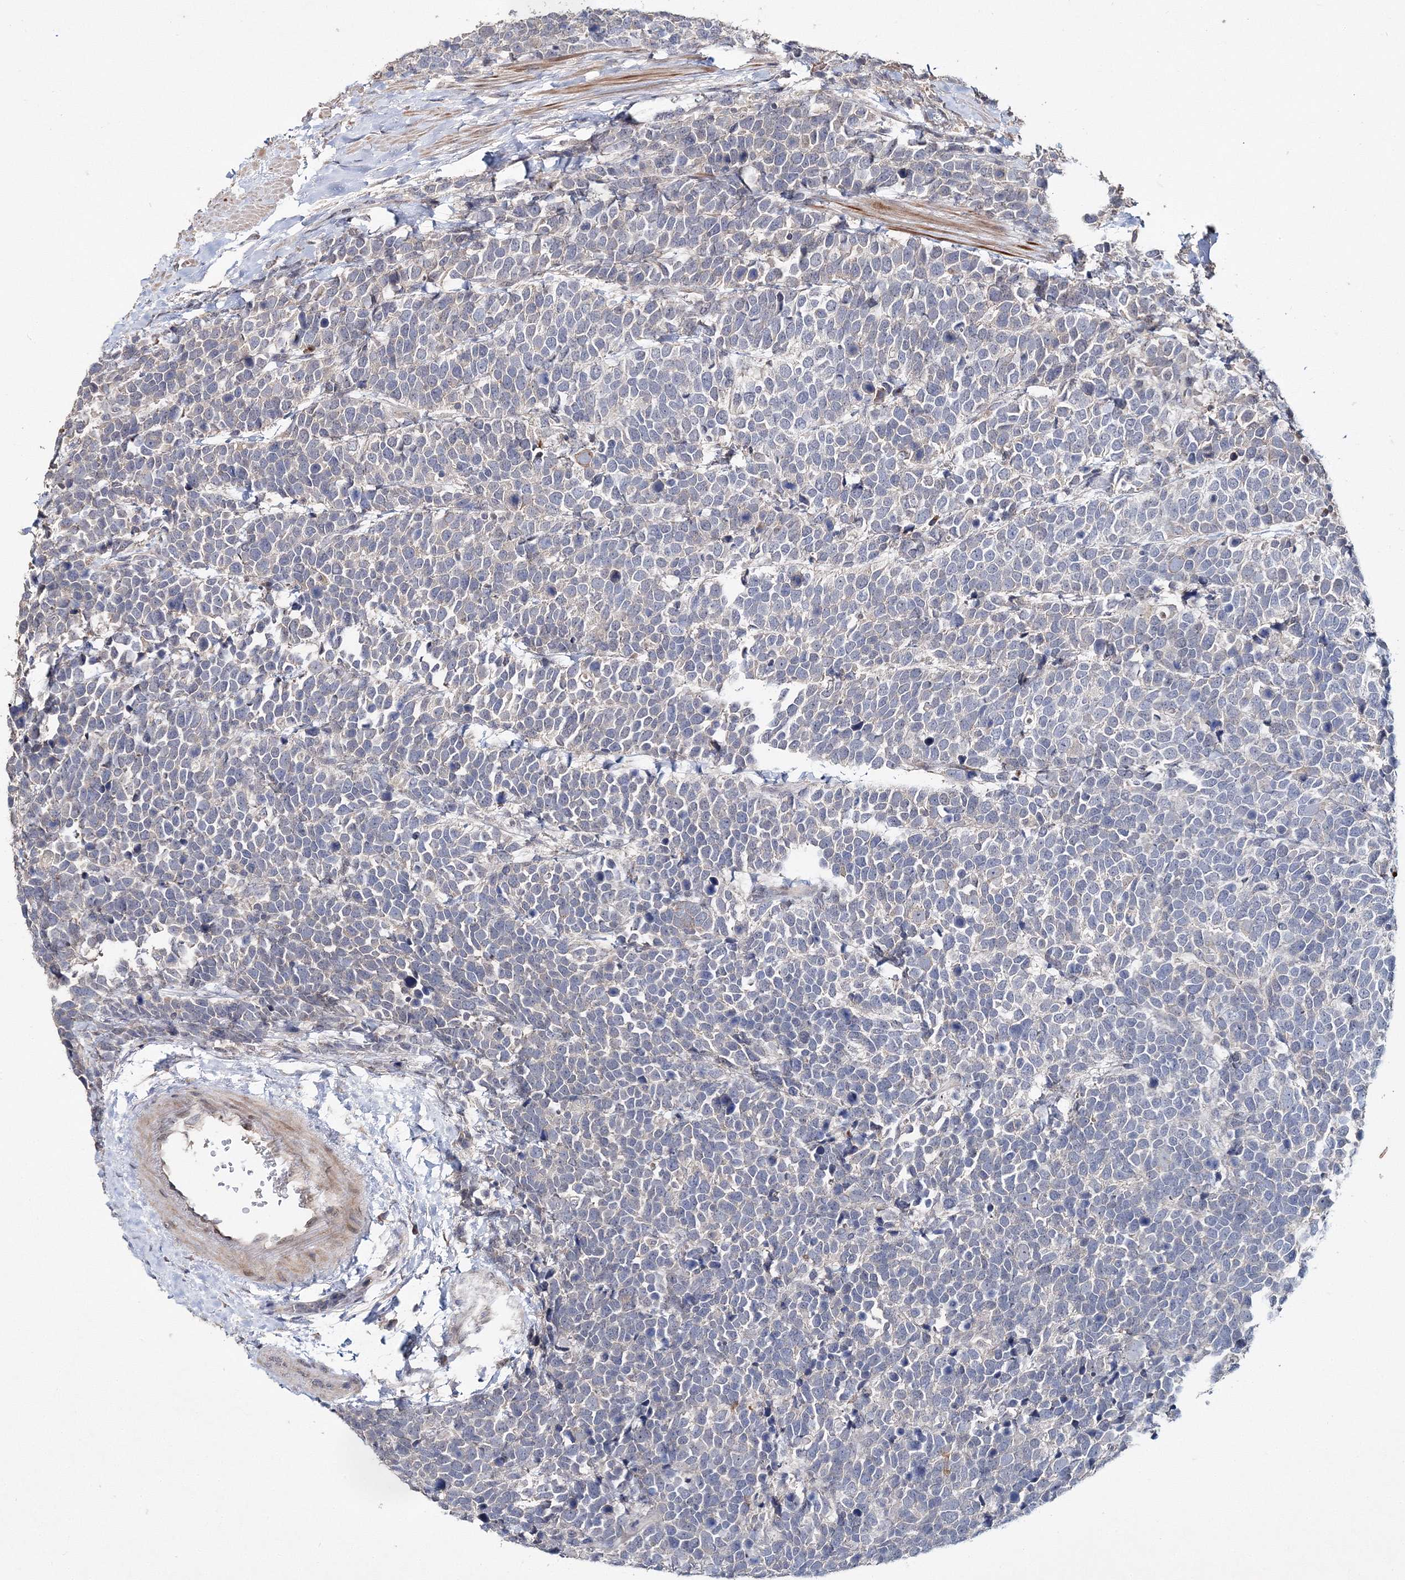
{"staining": {"intensity": "negative", "quantity": "none", "location": "none"}, "tissue": "urothelial cancer", "cell_type": "Tumor cells", "image_type": "cancer", "snomed": [{"axis": "morphology", "description": "Urothelial carcinoma, High grade"}, {"axis": "topography", "description": "Urinary bladder"}], "caption": "Protein analysis of urothelial cancer reveals no significant staining in tumor cells.", "gene": "GJB5", "patient": {"sex": "female", "age": 82}}